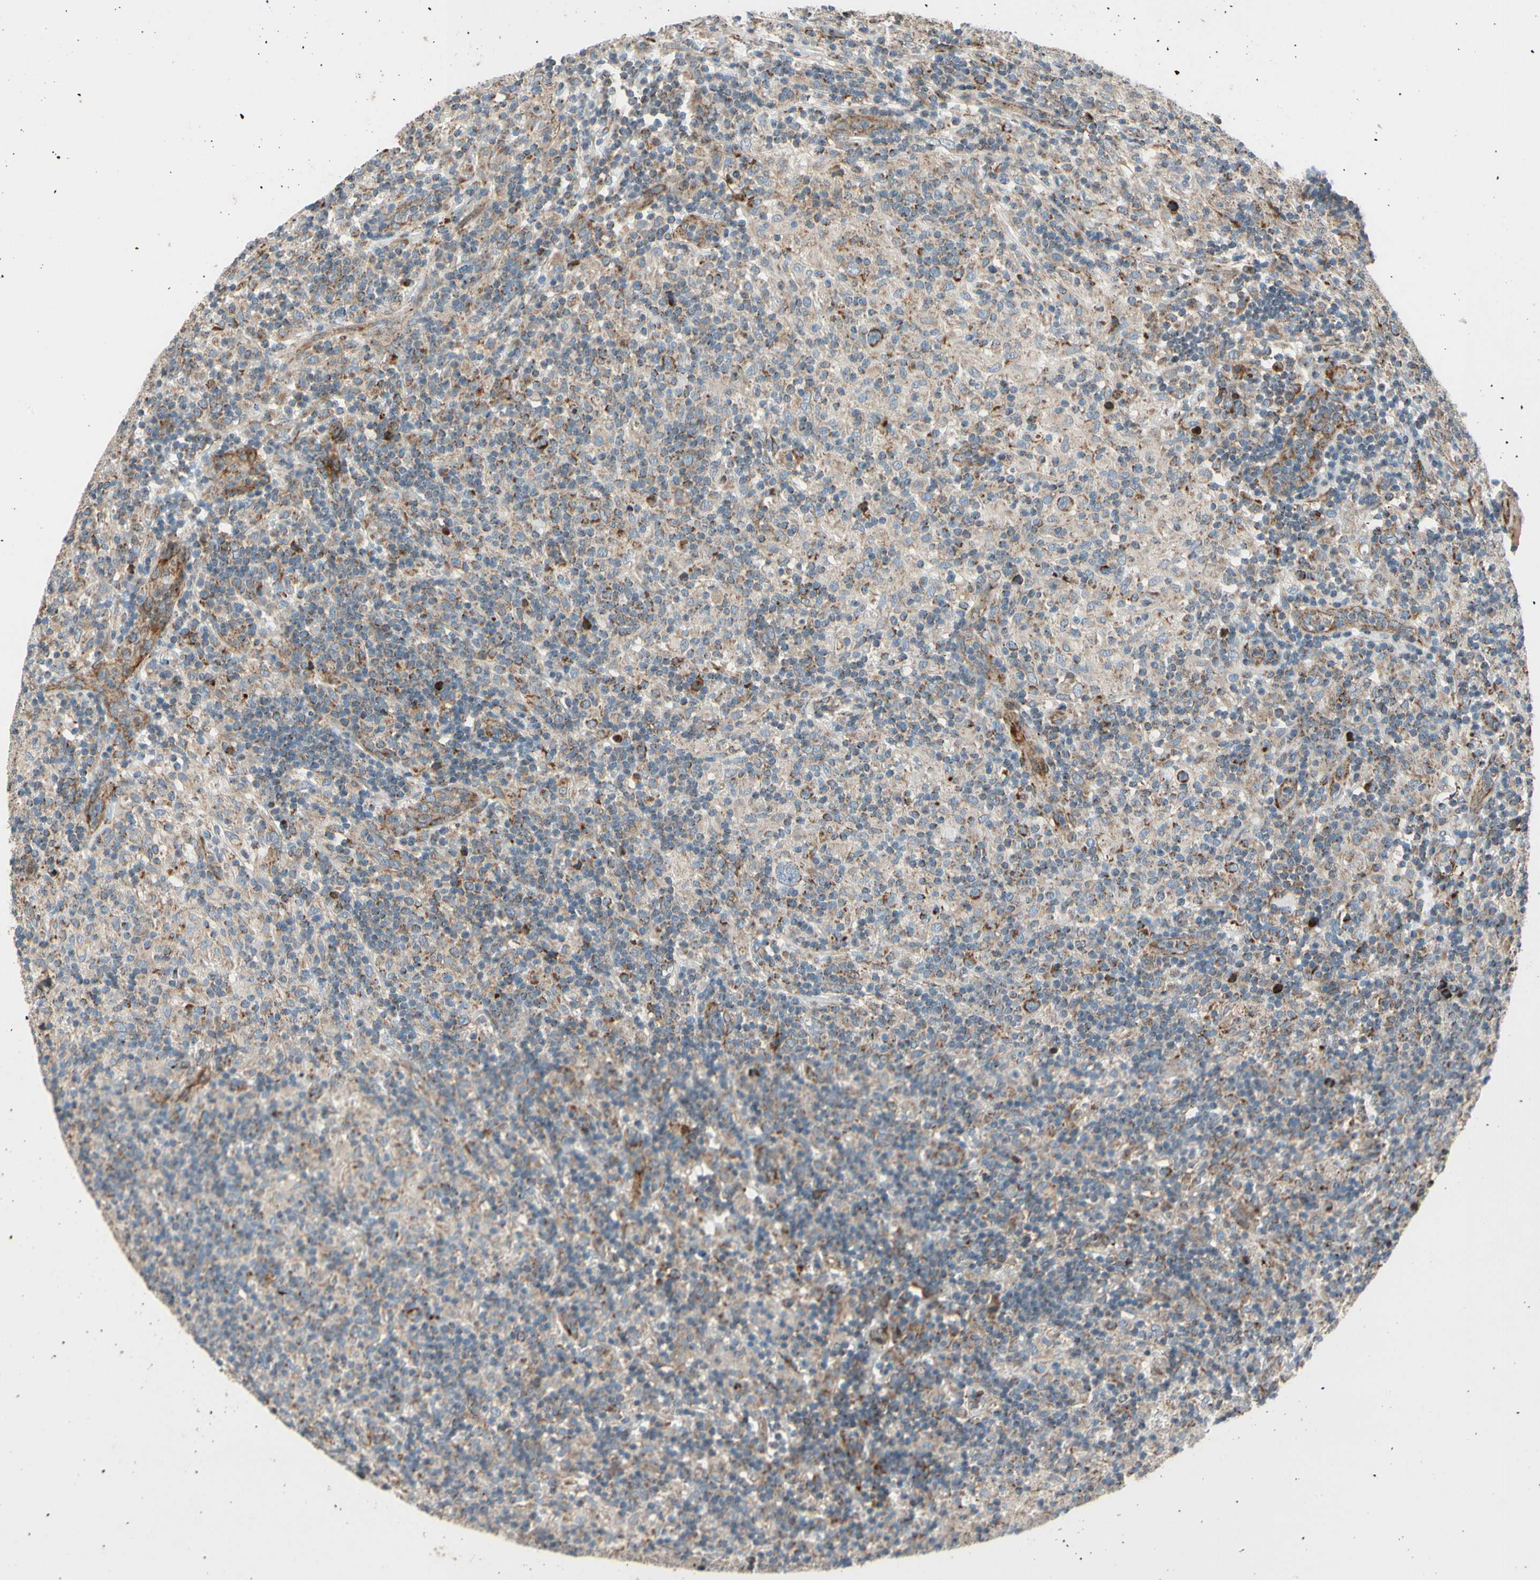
{"staining": {"intensity": "weak", "quantity": ">75%", "location": "cytoplasmic/membranous"}, "tissue": "lymphoma", "cell_type": "Tumor cells", "image_type": "cancer", "snomed": [{"axis": "morphology", "description": "Hodgkin's disease, NOS"}, {"axis": "topography", "description": "Lymph node"}], "caption": "This histopathology image reveals lymphoma stained with IHC to label a protein in brown. The cytoplasmic/membranous of tumor cells show weak positivity for the protein. Nuclei are counter-stained blue.", "gene": "MRPL9", "patient": {"sex": "male", "age": 70}}